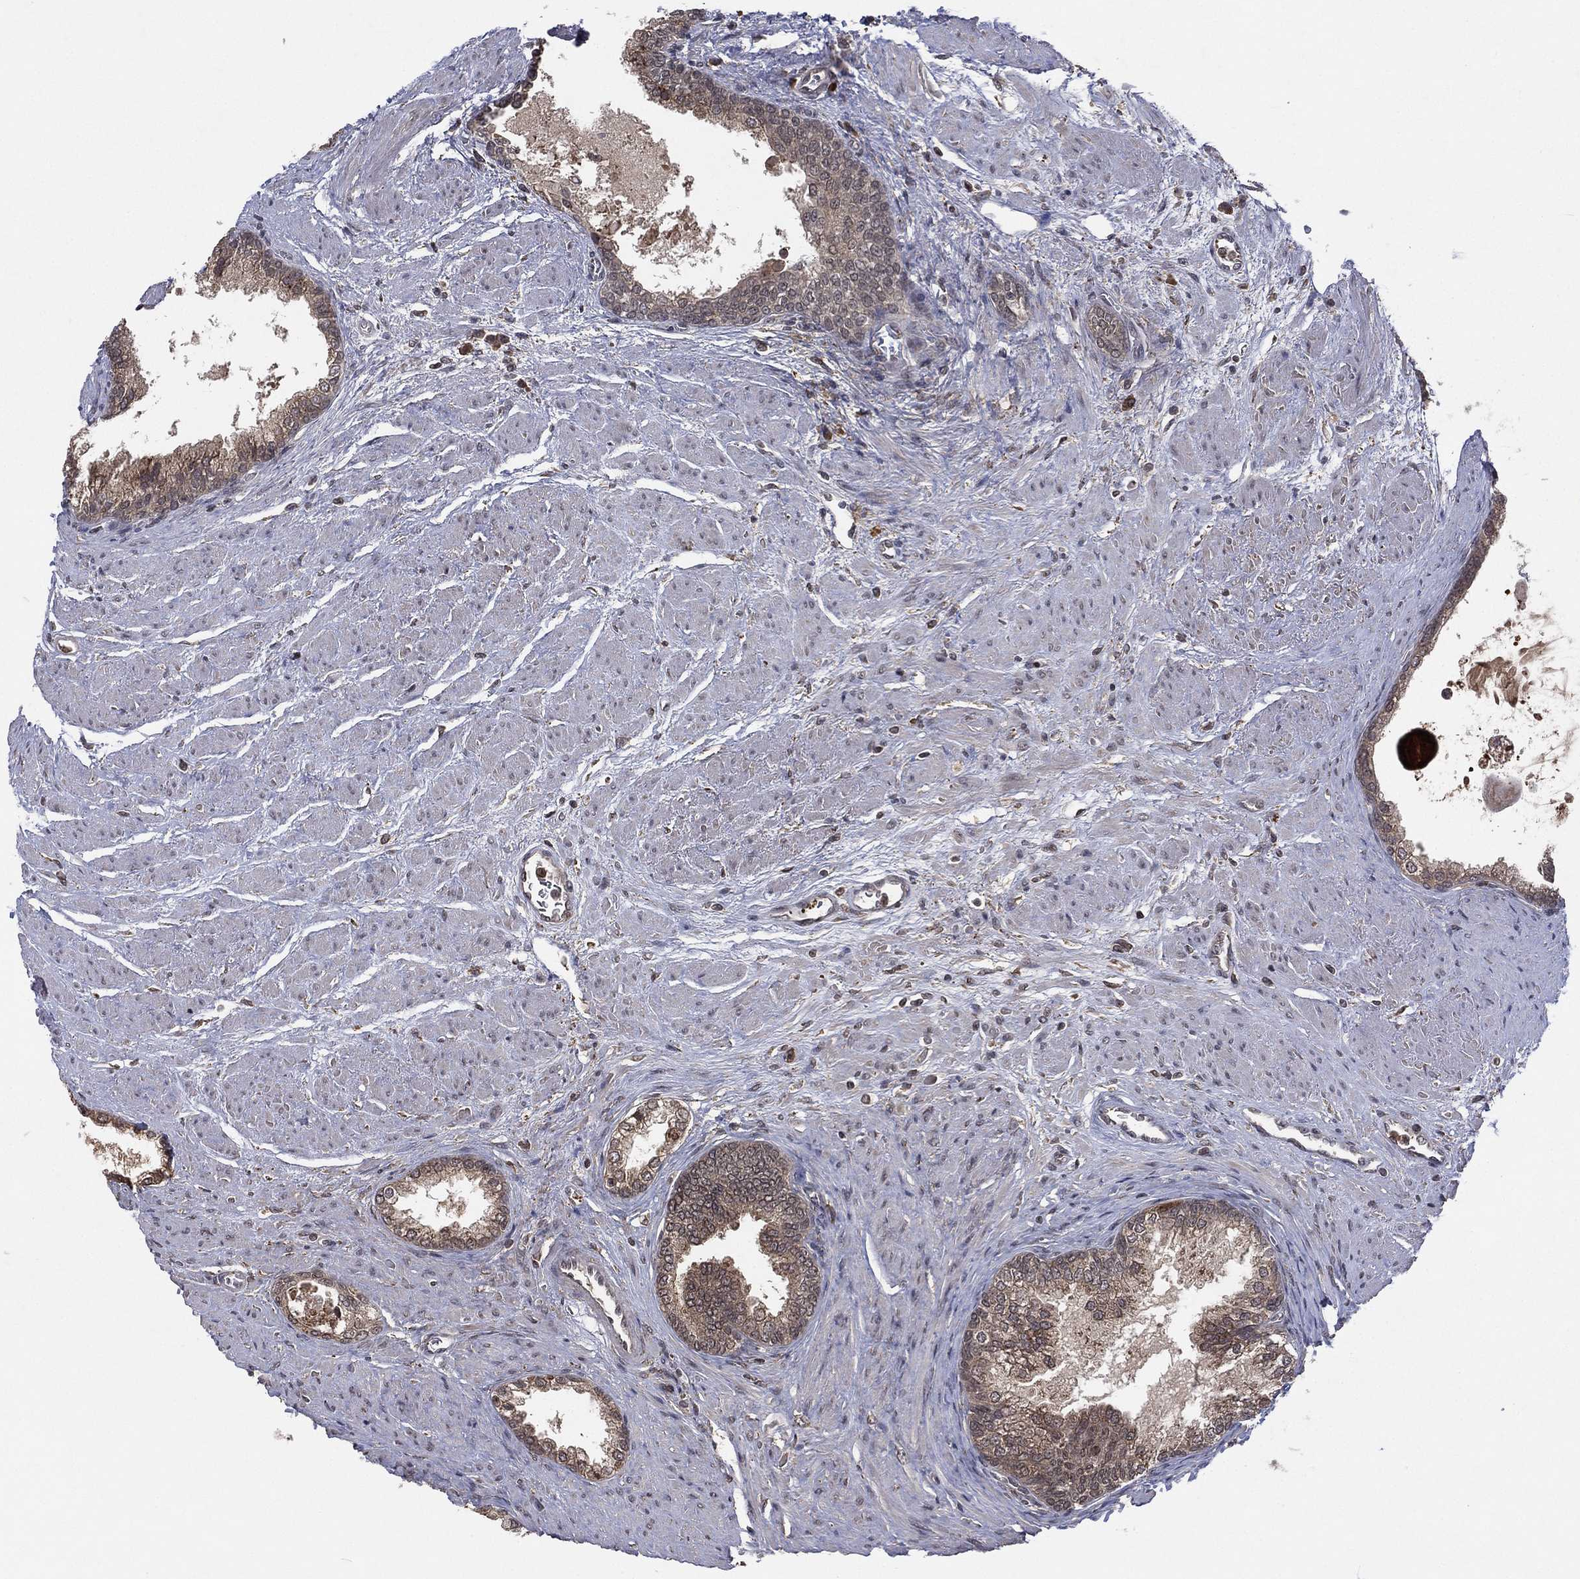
{"staining": {"intensity": "weak", "quantity": "<25%", "location": "cytoplasmic/membranous"}, "tissue": "prostate cancer", "cell_type": "Tumor cells", "image_type": "cancer", "snomed": [{"axis": "morphology", "description": "Adenocarcinoma, NOS"}, {"axis": "topography", "description": "Prostate and seminal vesicle, NOS"}, {"axis": "topography", "description": "Prostate"}], "caption": "This micrograph is of adenocarcinoma (prostate) stained with IHC to label a protein in brown with the nuclei are counter-stained blue. There is no expression in tumor cells.", "gene": "ATG4B", "patient": {"sex": "male", "age": 62}}